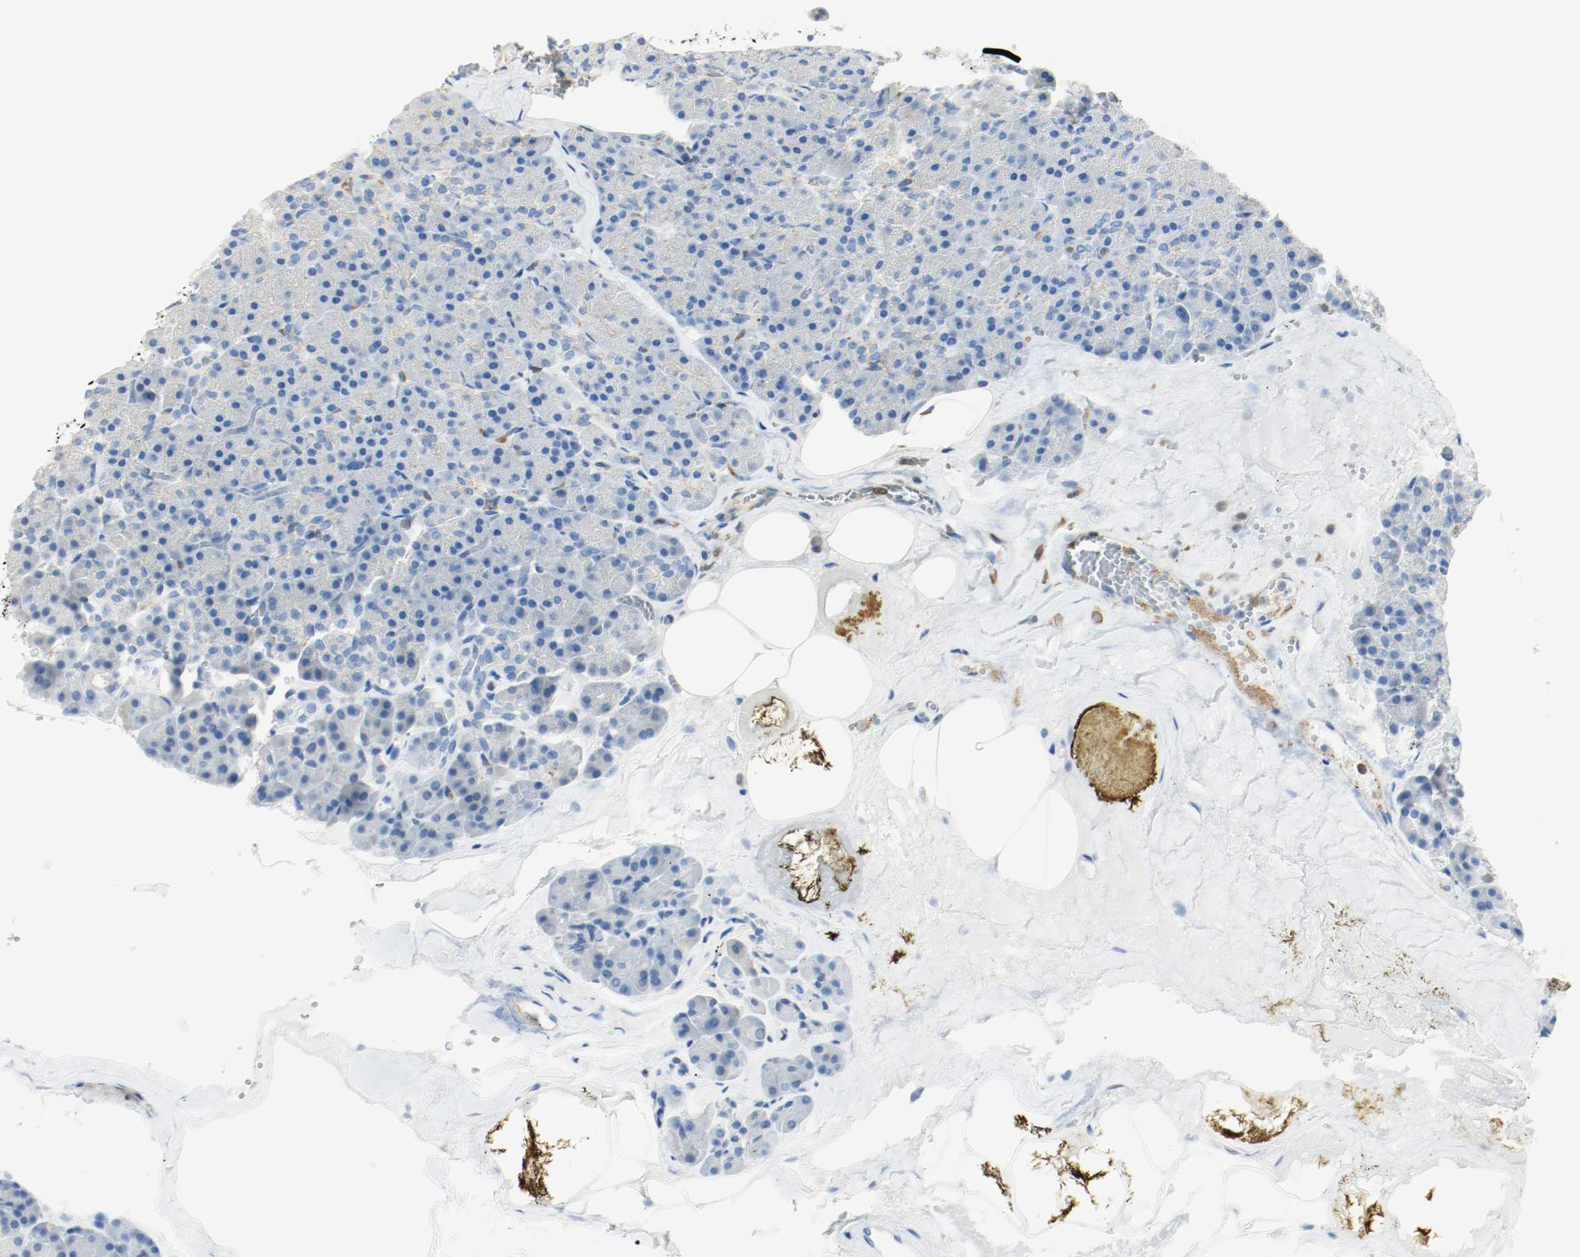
{"staining": {"intensity": "negative", "quantity": "none", "location": "none"}, "tissue": "pancreas", "cell_type": "Exocrine glandular cells", "image_type": "normal", "snomed": [{"axis": "morphology", "description": "Normal tissue, NOS"}, {"axis": "topography", "description": "Pancreas"}], "caption": "High power microscopy image of an IHC histopathology image of unremarkable pancreas, revealing no significant positivity in exocrine glandular cells.", "gene": "ARPC1B", "patient": {"sex": "female", "age": 35}}